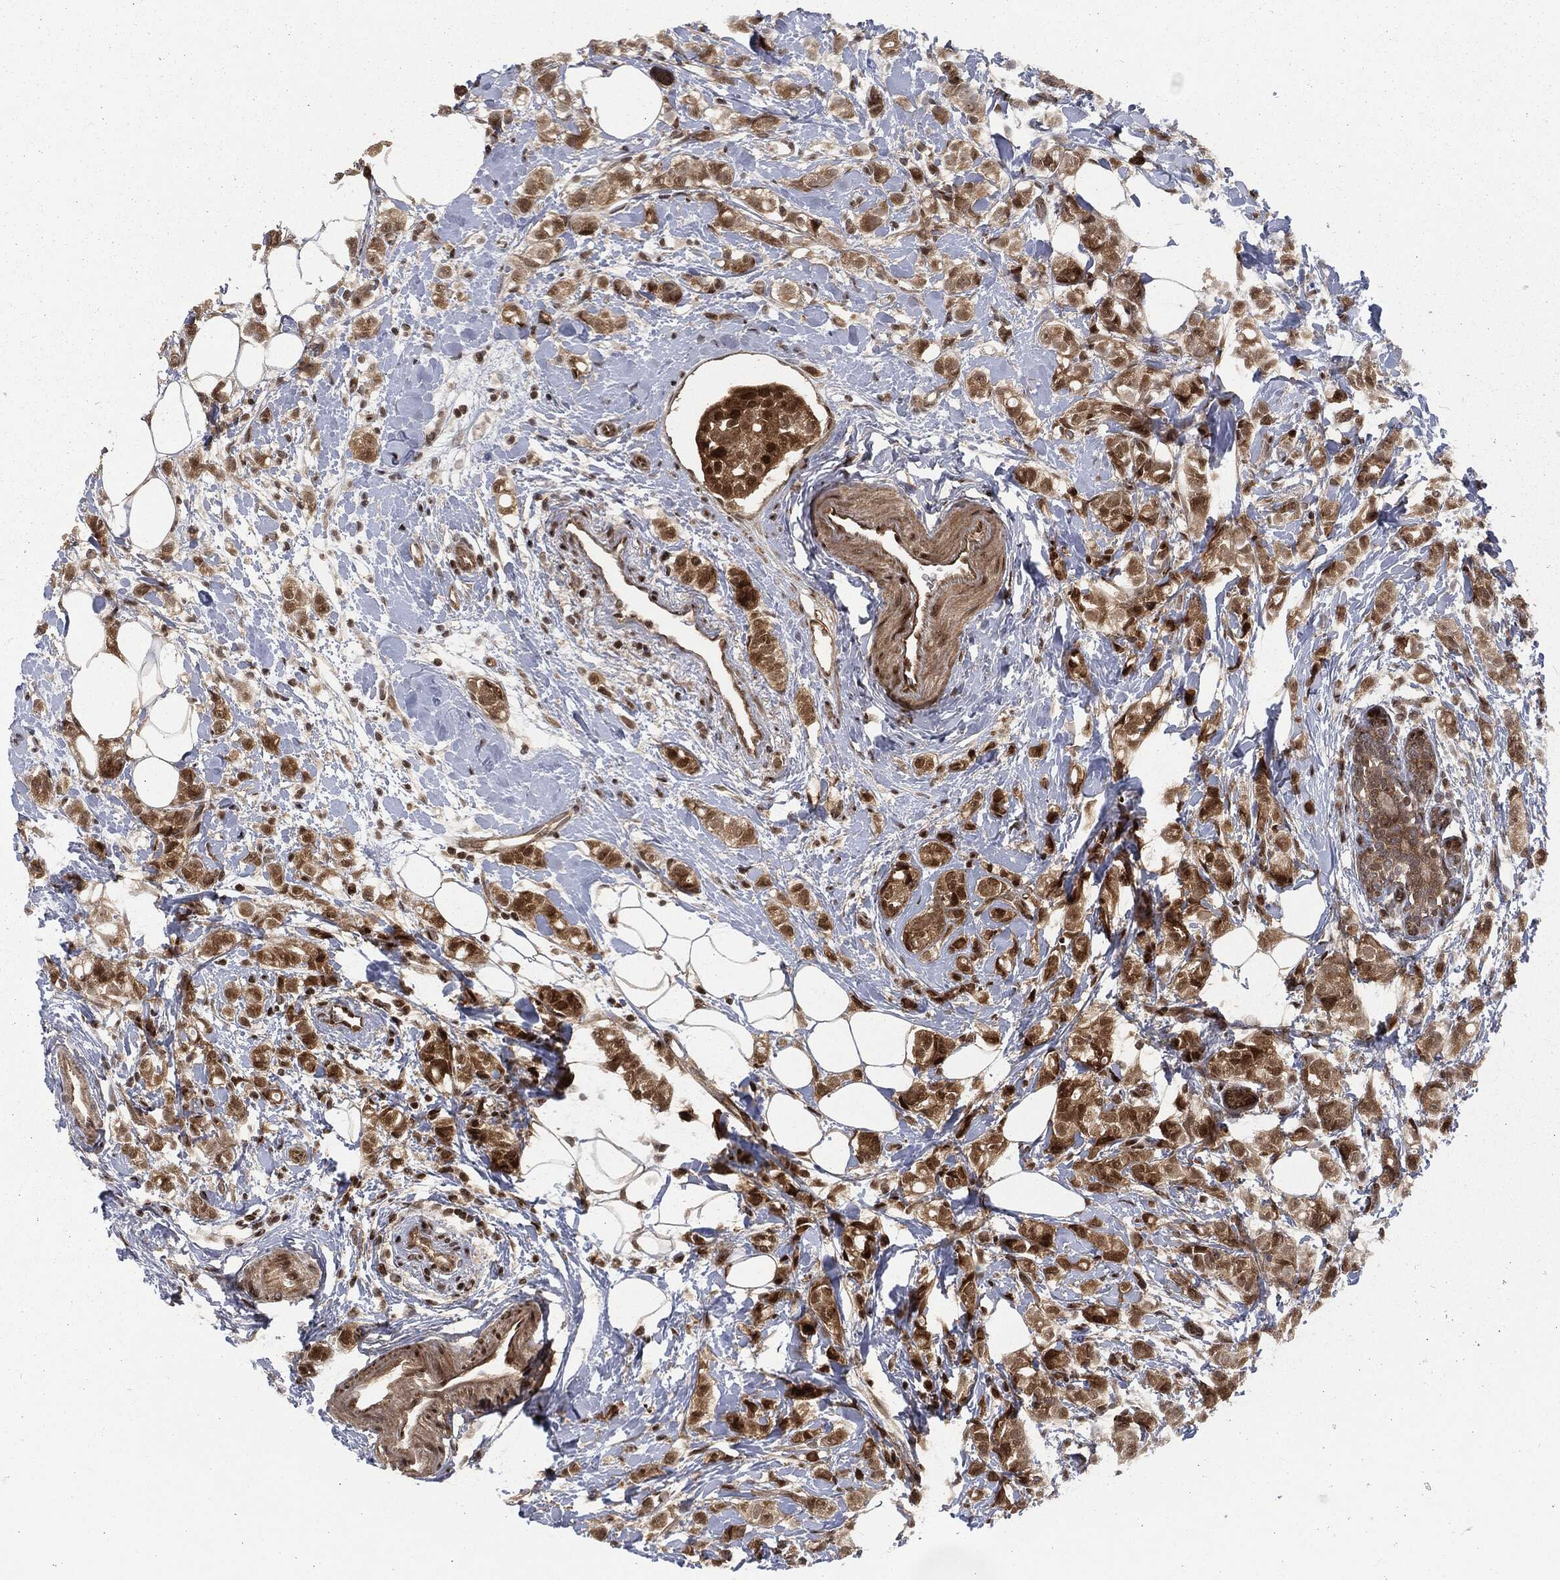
{"staining": {"intensity": "strong", "quantity": "25%-75%", "location": "cytoplasmic/membranous,nuclear"}, "tissue": "breast cancer", "cell_type": "Tumor cells", "image_type": "cancer", "snomed": [{"axis": "morphology", "description": "Normal tissue, NOS"}, {"axis": "morphology", "description": "Duct carcinoma"}, {"axis": "topography", "description": "Breast"}], "caption": "Tumor cells reveal strong cytoplasmic/membranous and nuclear positivity in about 25%-75% of cells in breast cancer (intraductal carcinoma).", "gene": "NGRN", "patient": {"sex": "female", "age": 44}}